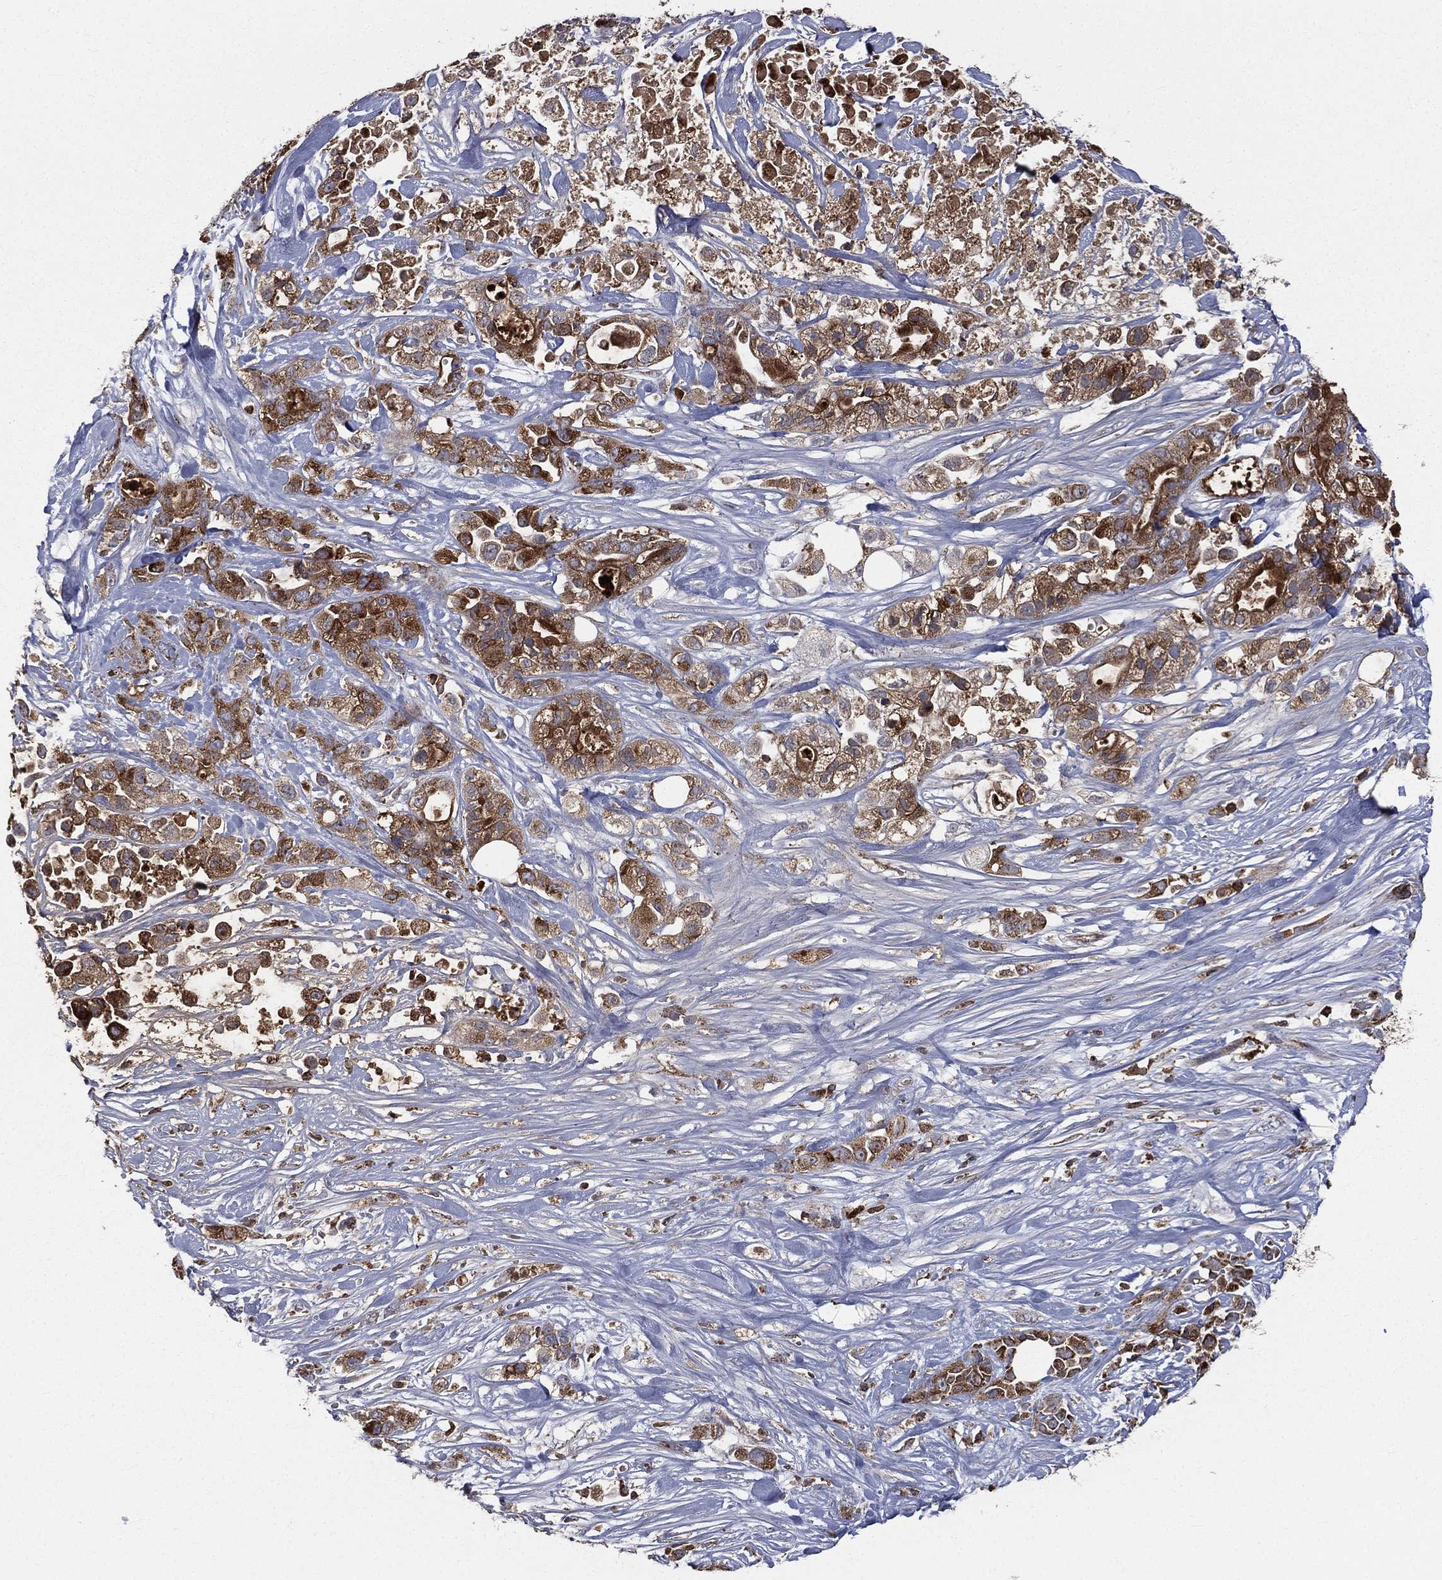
{"staining": {"intensity": "strong", "quantity": "25%-75%", "location": "cytoplasmic/membranous"}, "tissue": "pancreatic cancer", "cell_type": "Tumor cells", "image_type": "cancer", "snomed": [{"axis": "morphology", "description": "Adenocarcinoma, NOS"}, {"axis": "topography", "description": "Pancreas"}], "caption": "Strong cytoplasmic/membranous expression for a protein is appreciated in approximately 25%-75% of tumor cells of pancreatic cancer using IHC.", "gene": "RIN3", "patient": {"sex": "male", "age": 44}}